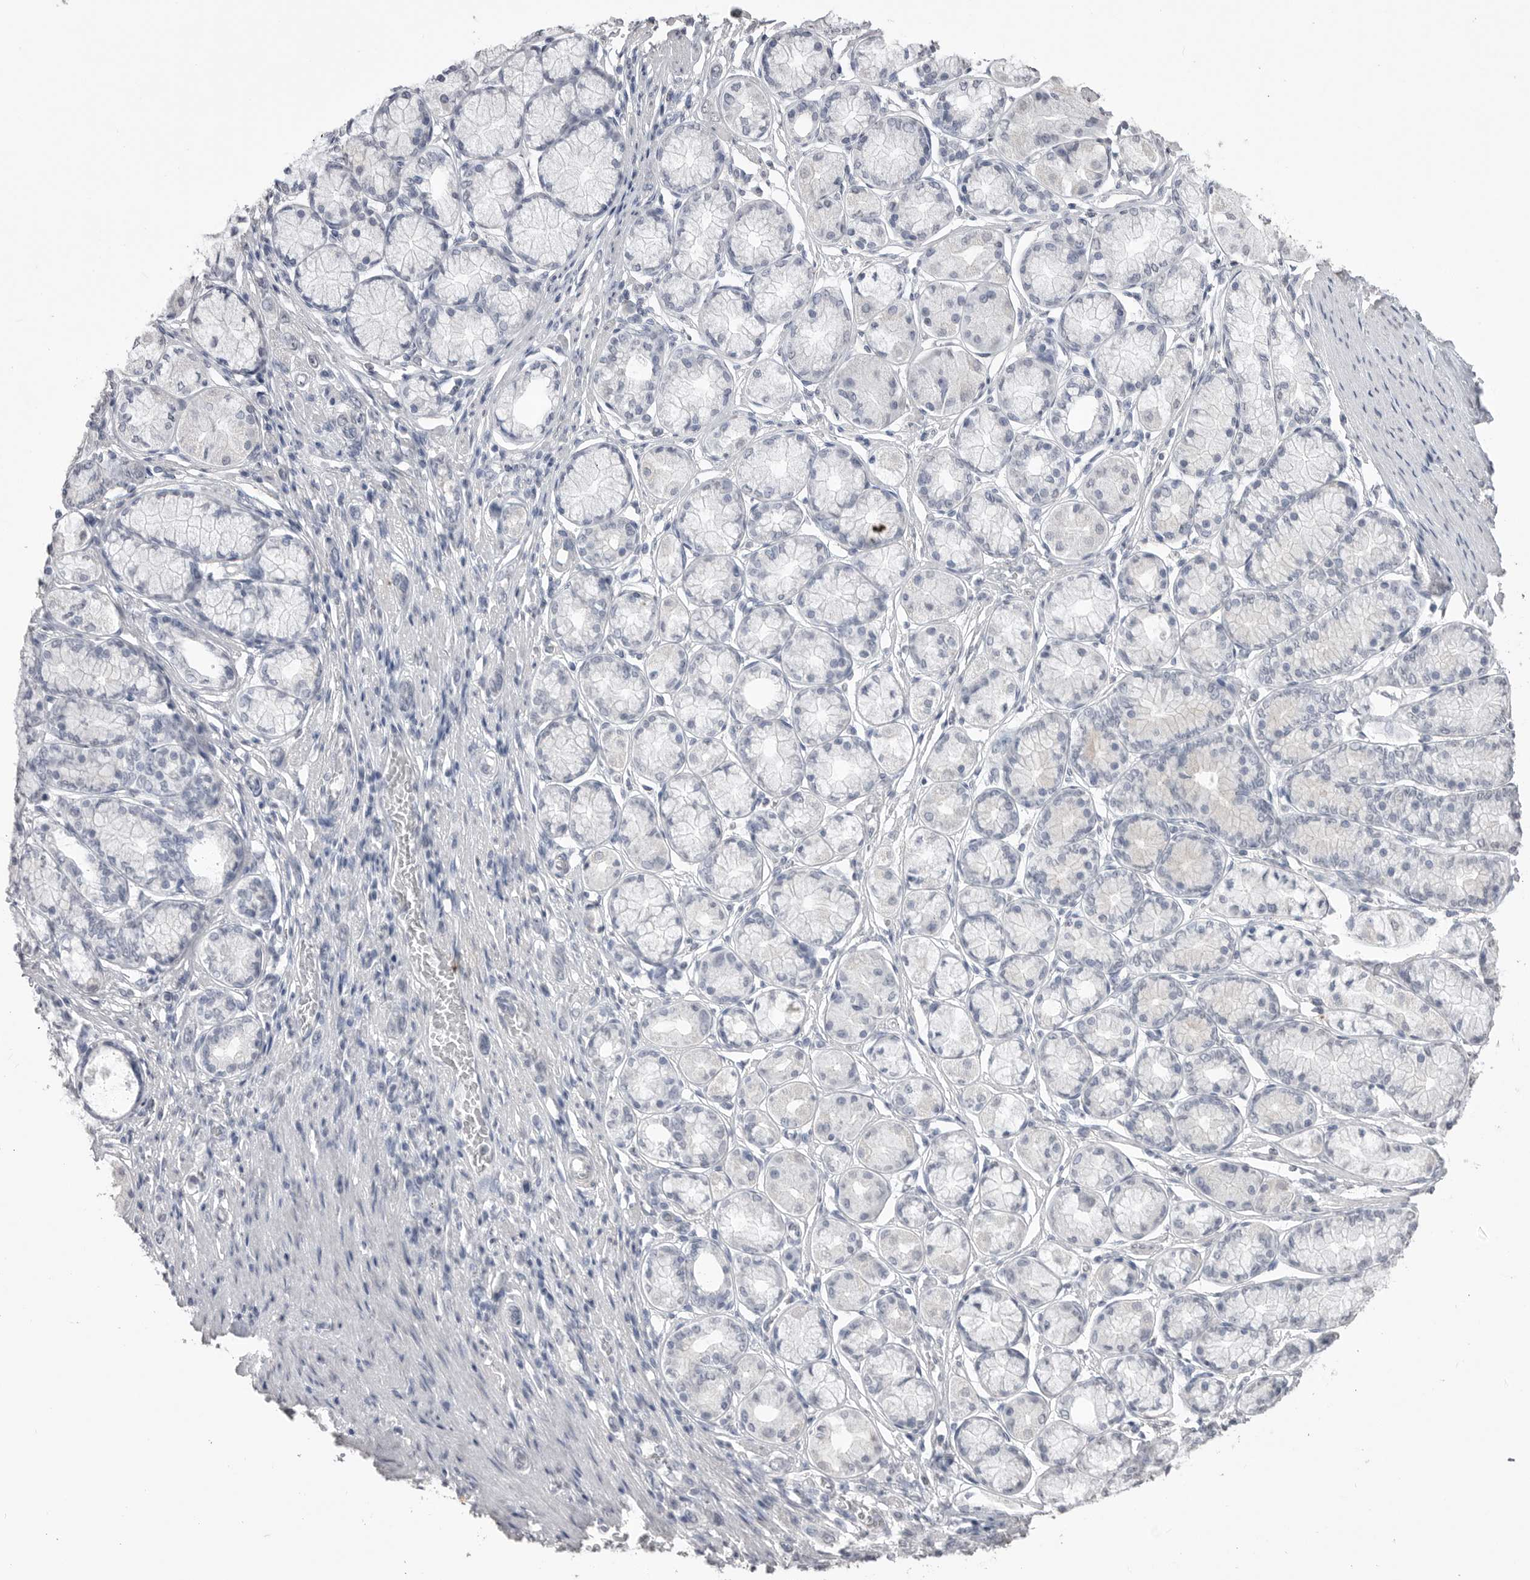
{"staining": {"intensity": "negative", "quantity": "none", "location": "none"}, "tissue": "stomach cancer", "cell_type": "Tumor cells", "image_type": "cancer", "snomed": [{"axis": "morphology", "description": "Adenocarcinoma, NOS"}, {"axis": "topography", "description": "Stomach"}], "caption": "Tumor cells show no significant positivity in stomach adenocarcinoma.", "gene": "ICAM5", "patient": {"sex": "female", "age": 65}}